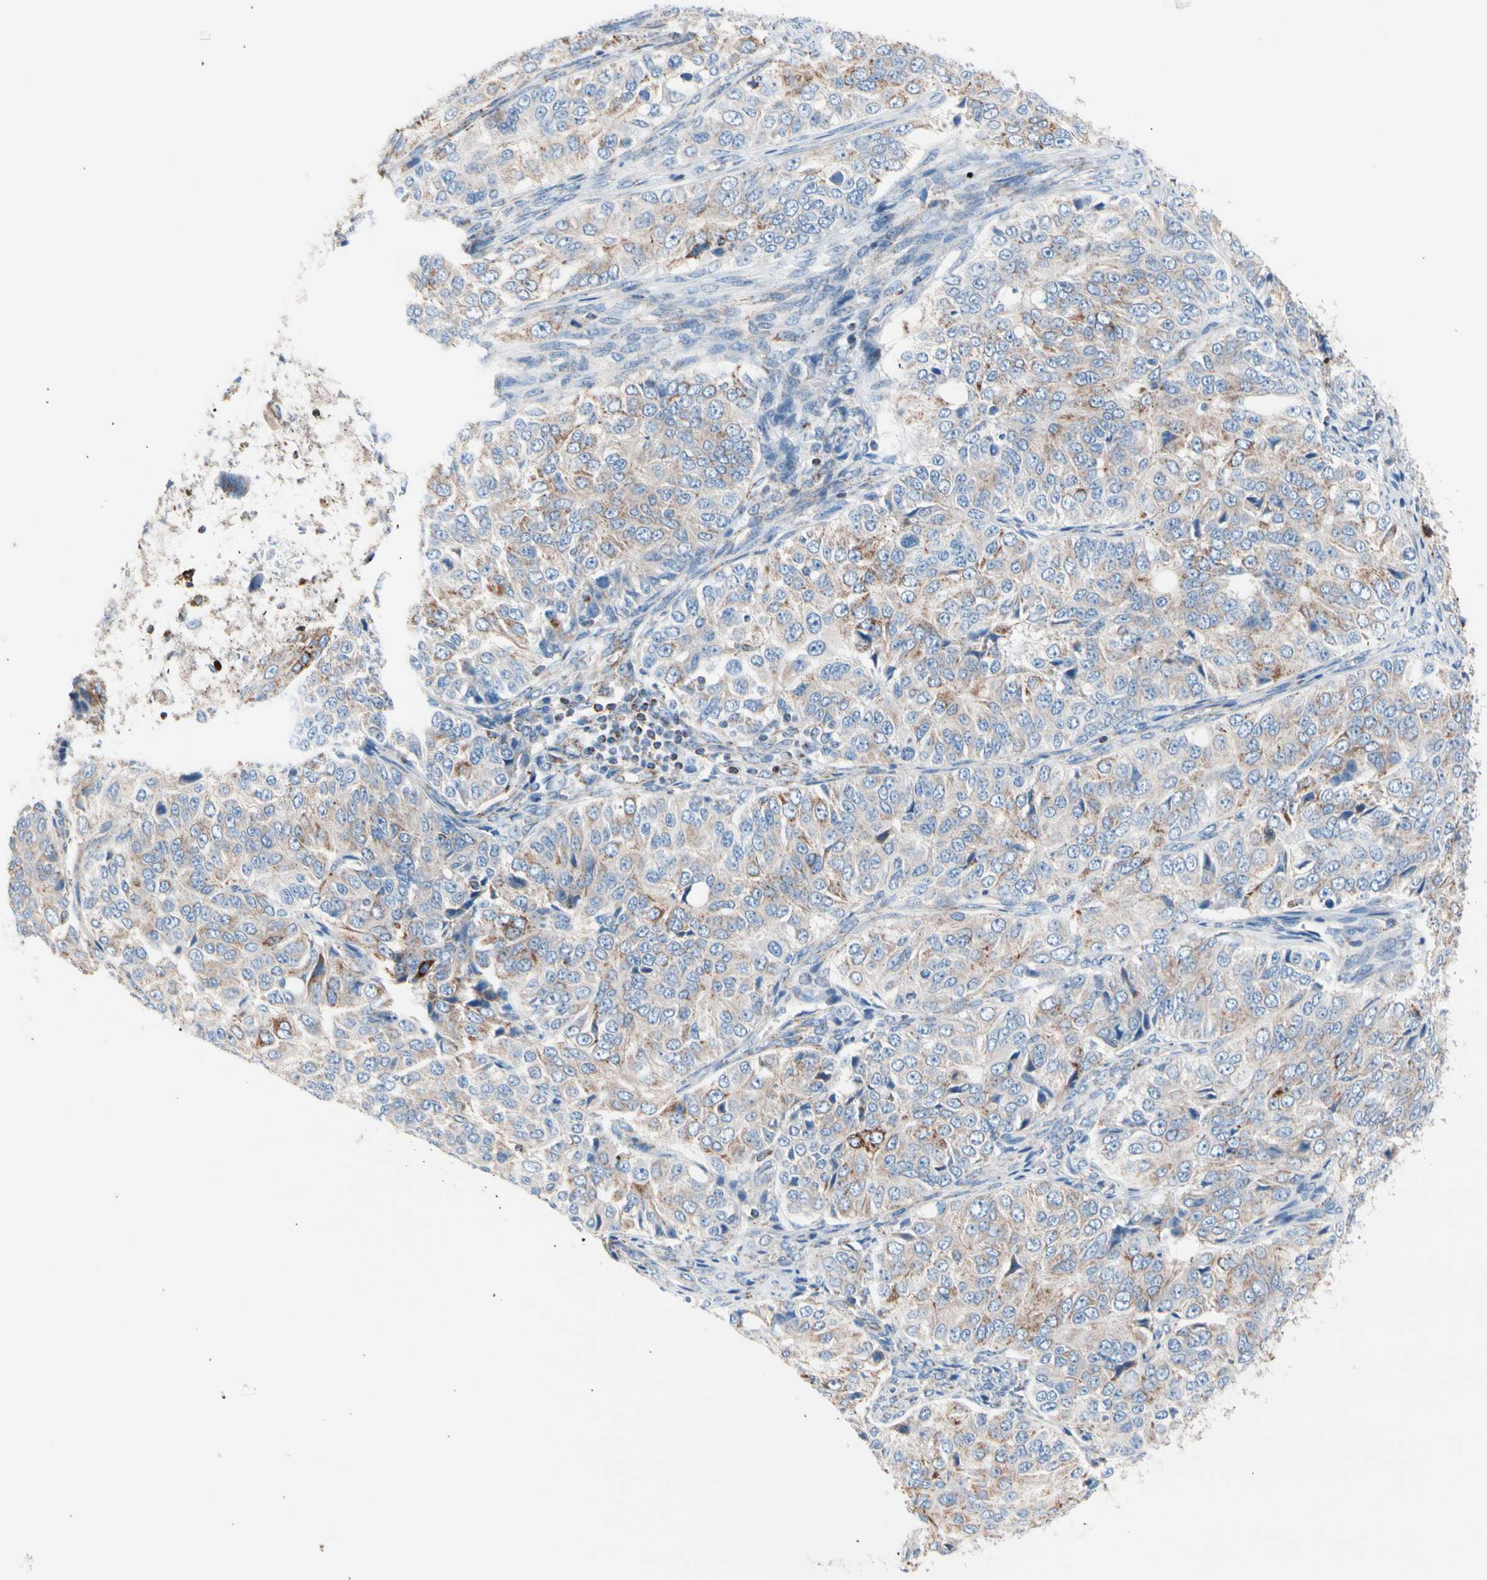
{"staining": {"intensity": "moderate", "quantity": "25%-75%", "location": "cytoplasmic/membranous"}, "tissue": "ovarian cancer", "cell_type": "Tumor cells", "image_type": "cancer", "snomed": [{"axis": "morphology", "description": "Carcinoma, endometroid"}, {"axis": "topography", "description": "Ovary"}], "caption": "Immunohistochemical staining of human ovarian cancer shows medium levels of moderate cytoplasmic/membranous staining in approximately 25%-75% of tumor cells.", "gene": "HK1", "patient": {"sex": "female", "age": 51}}